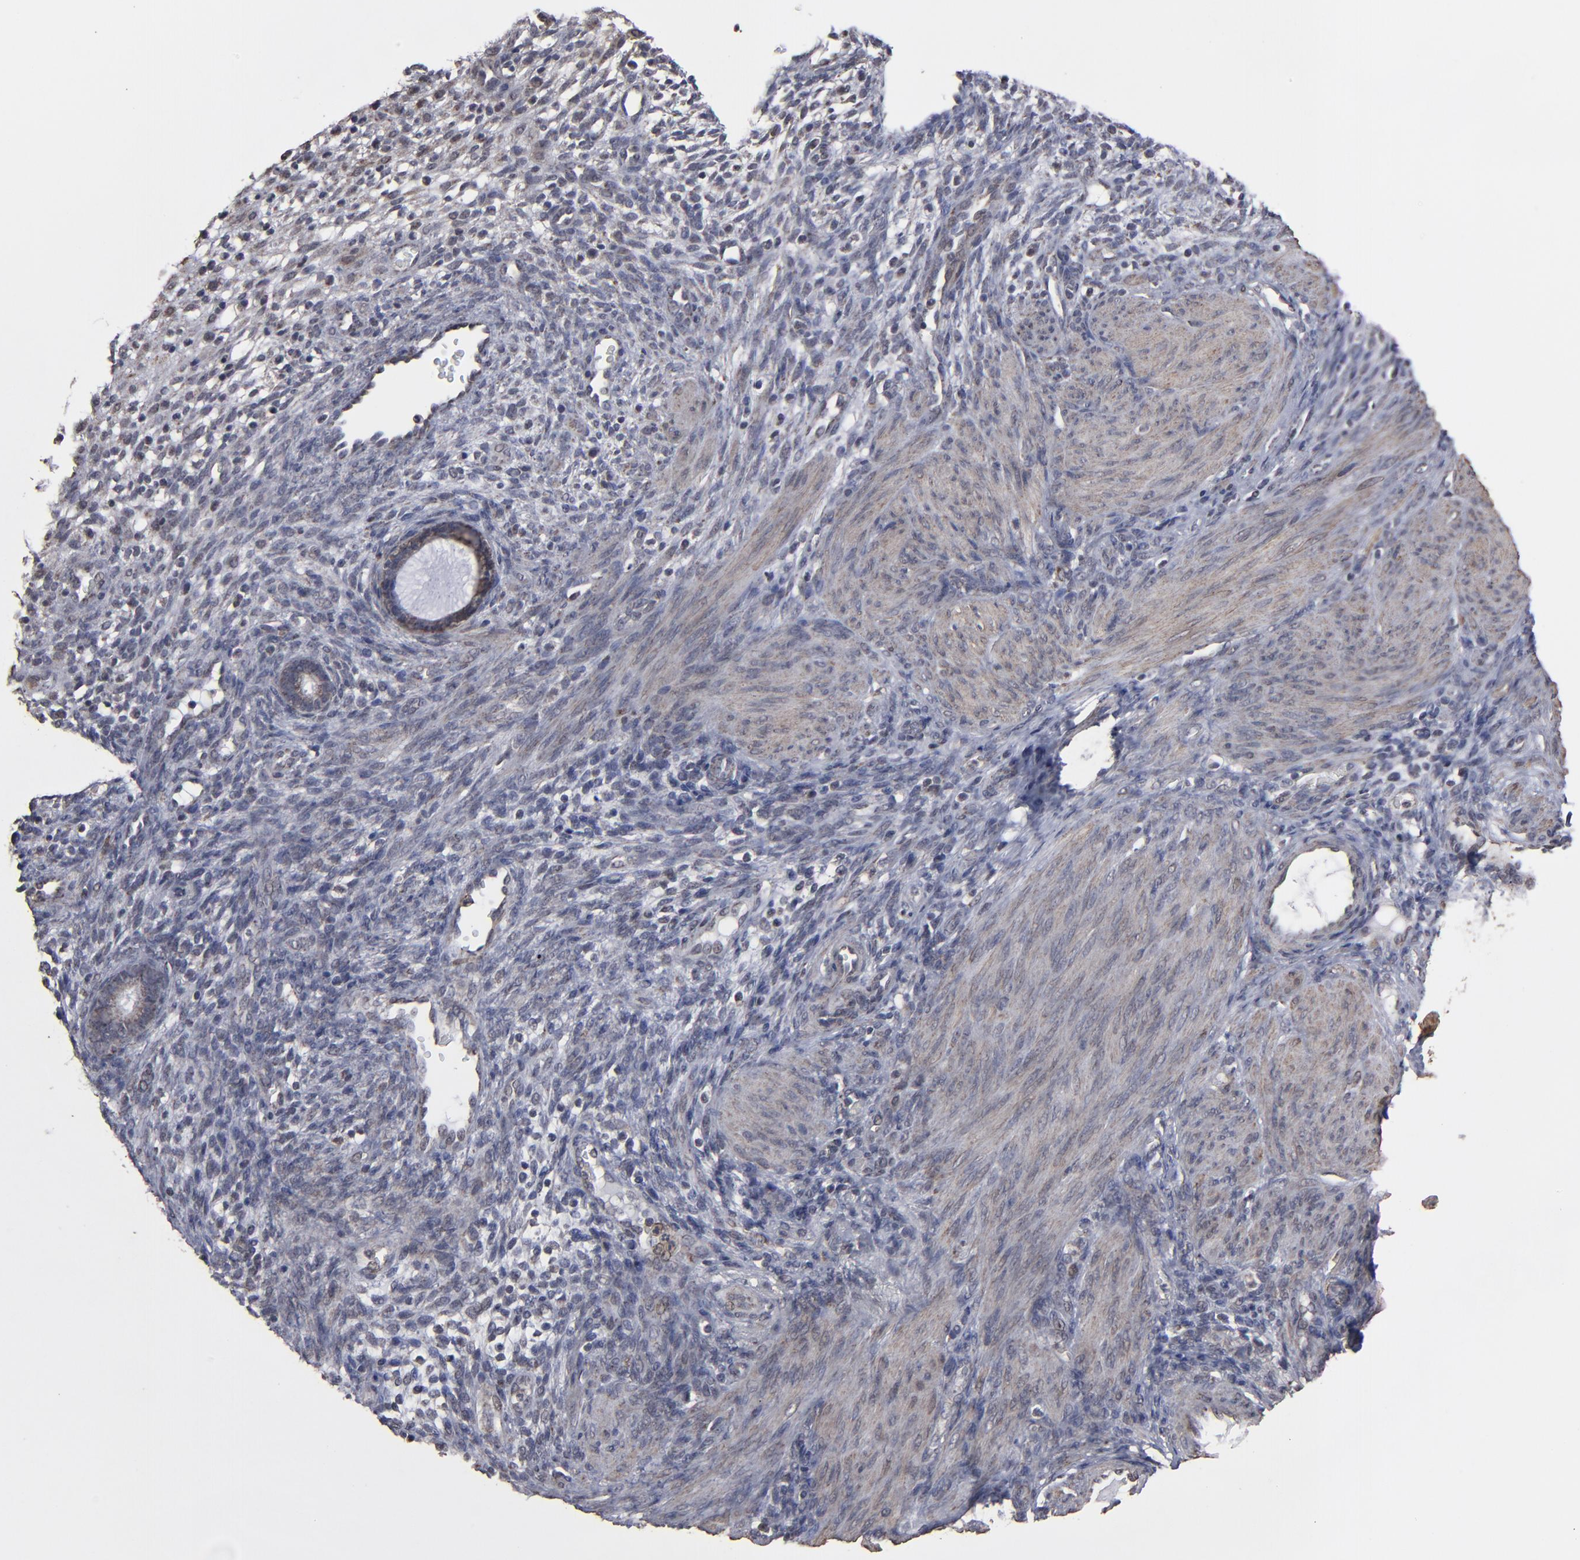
{"staining": {"intensity": "negative", "quantity": "none", "location": "none"}, "tissue": "endometrium", "cell_type": "Cells in endometrial stroma", "image_type": "normal", "snomed": [{"axis": "morphology", "description": "Normal tissue, NOS"}, {"axis": "topography", "description": "Endometrium"}], "caption": "DAB immunohistochemical staining of unremarkable endometrium shows no significant staining in cells in endometrial stroma.", "gene": "BNIP3", "patient": {"sex": "female", "age": 72}}